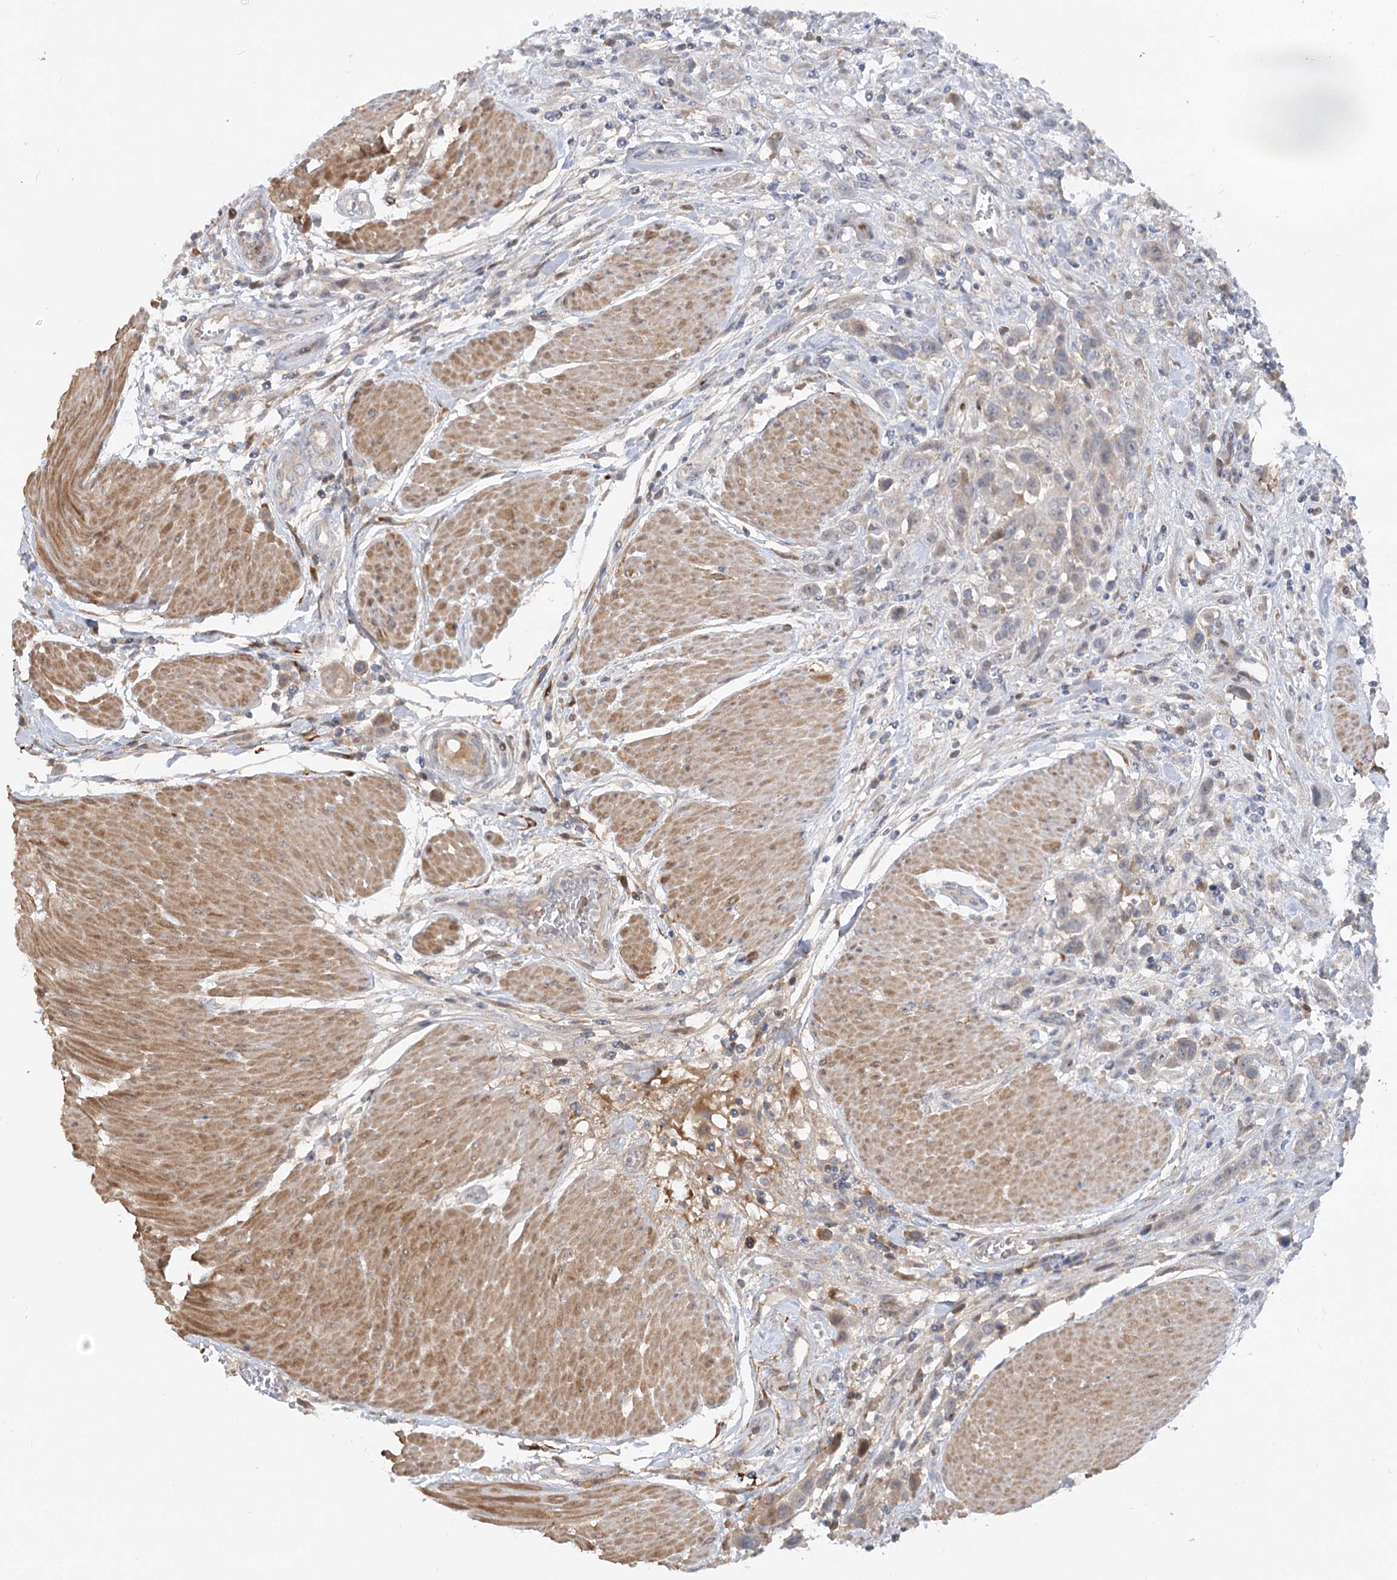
{"staining": {"intensity": "negative", "quantity": "none", "location": "none"}, "tissue": "urothelial cancer", "cell_type": "Tumor cells", "image_type": "cancer", "snomed": [{"axis": "morphology", "description": "Urothelial carcinoma, High grade"}, {"axis": "topography", "description": "Urinary bladder"}], "caption": "DAB immunohistochemical staining of high-grade urothelial carcinoma reveals no significant positivity in tumor cells.", "gene": "FGF19", "patient": {"sex": "male", "age": 50}}